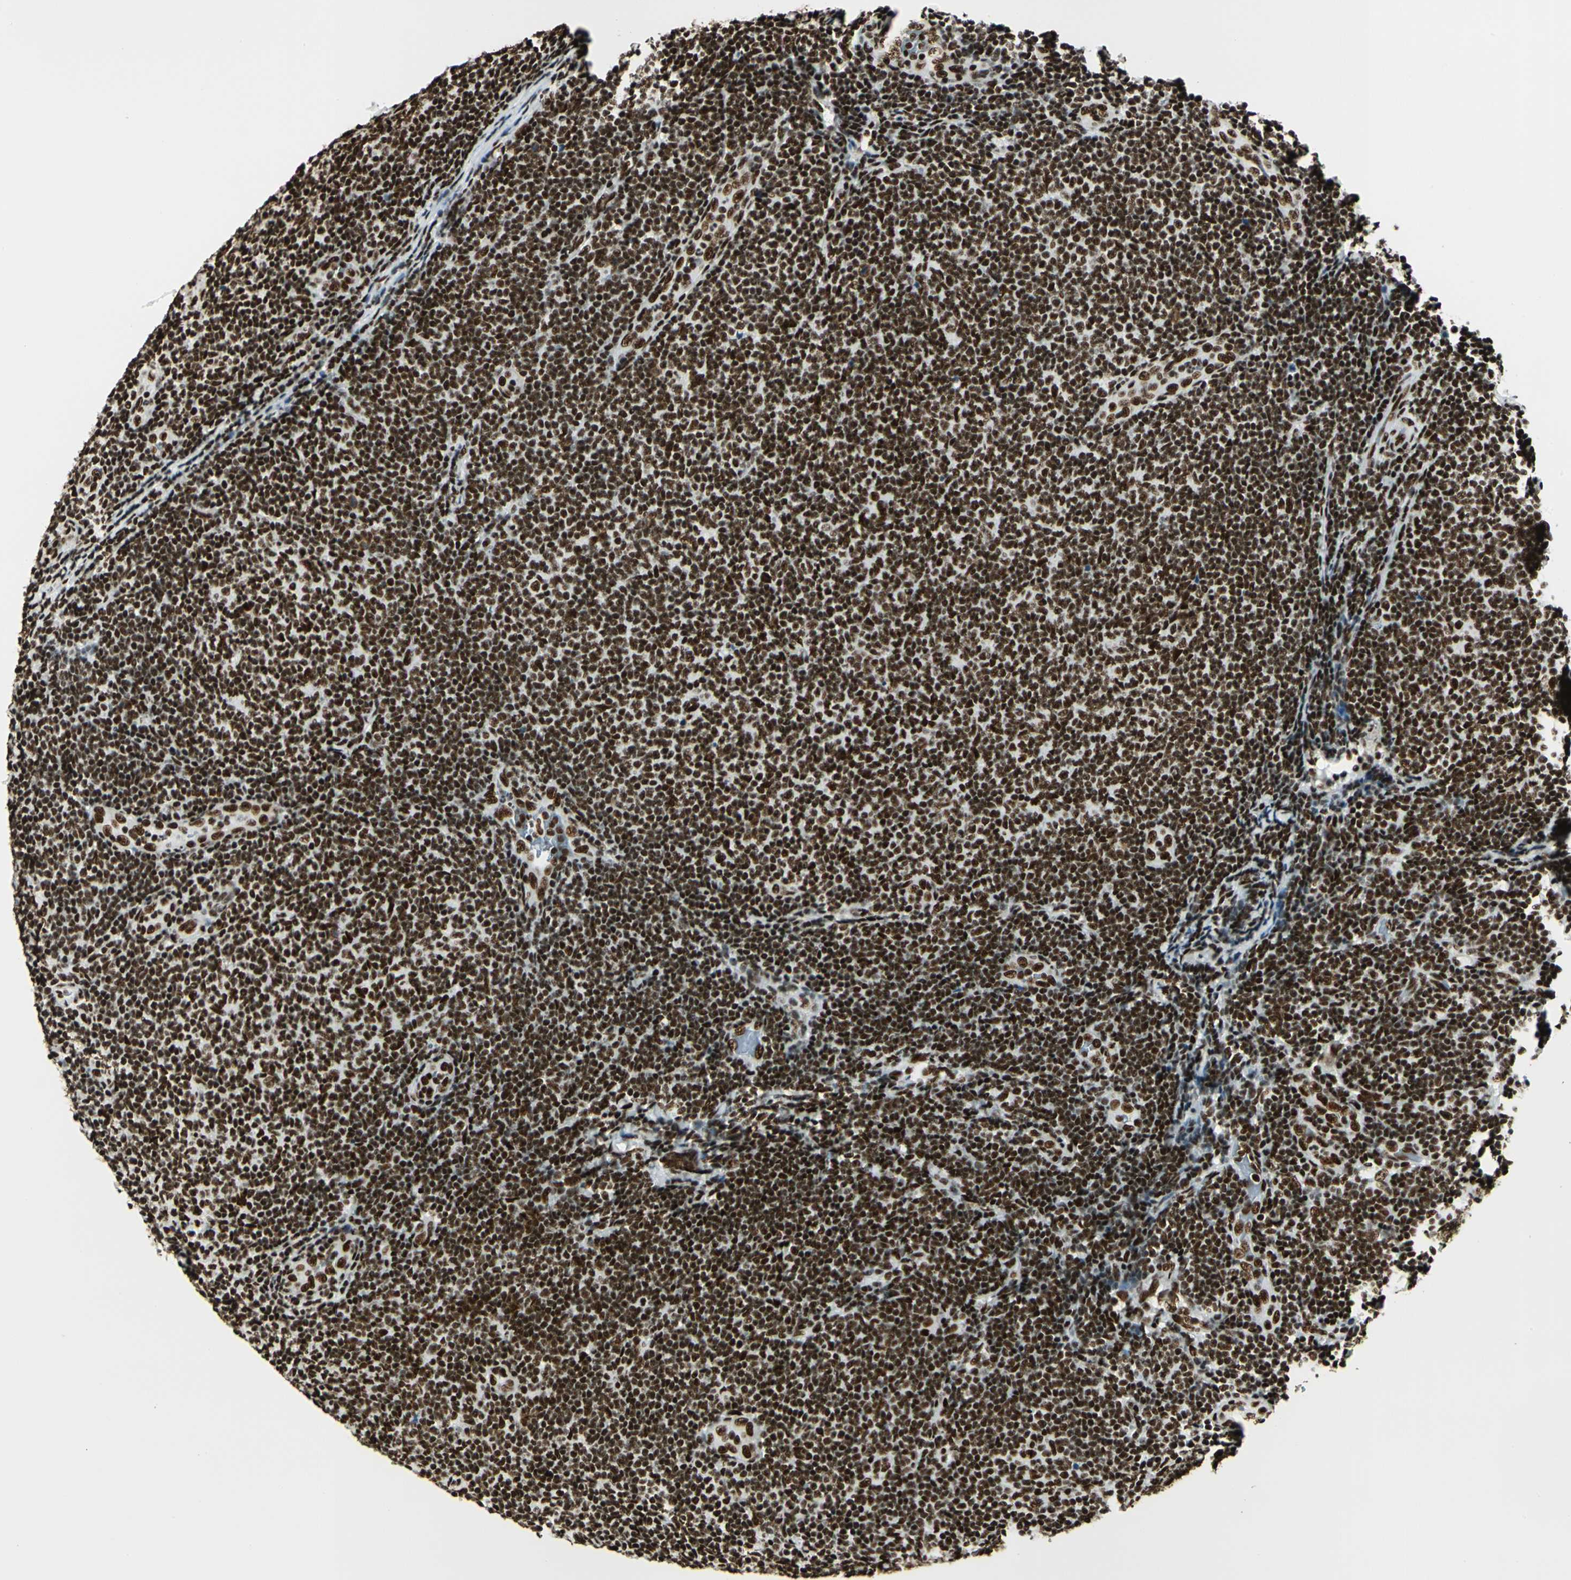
{"staining": {"intensity": "strong", "quantity": ">75%", "location": "nuclear"}, "tissue": "lymphoma", "cell_type": "Tumor cells", "image_type": "cancer", "snomed": [{"axis": "morphology", "description": "Malignant lymphoma, non-Hodgkin's type, Low grade"}, {"axis": "topography", "description": "Lymph node"}], "caption": "Brown immunohistochemical staining in lymphoma shows strong nuclear expression in about >75% of tumor cells. The staining is performed using DAB (3,3'-diaminobenzidine) brown chromogen to label protein expression. The nuclei are counter-stained blue using hematoxylin.", "gene": "CCAR1", "patient": {"sex": "male", "age": 83}}